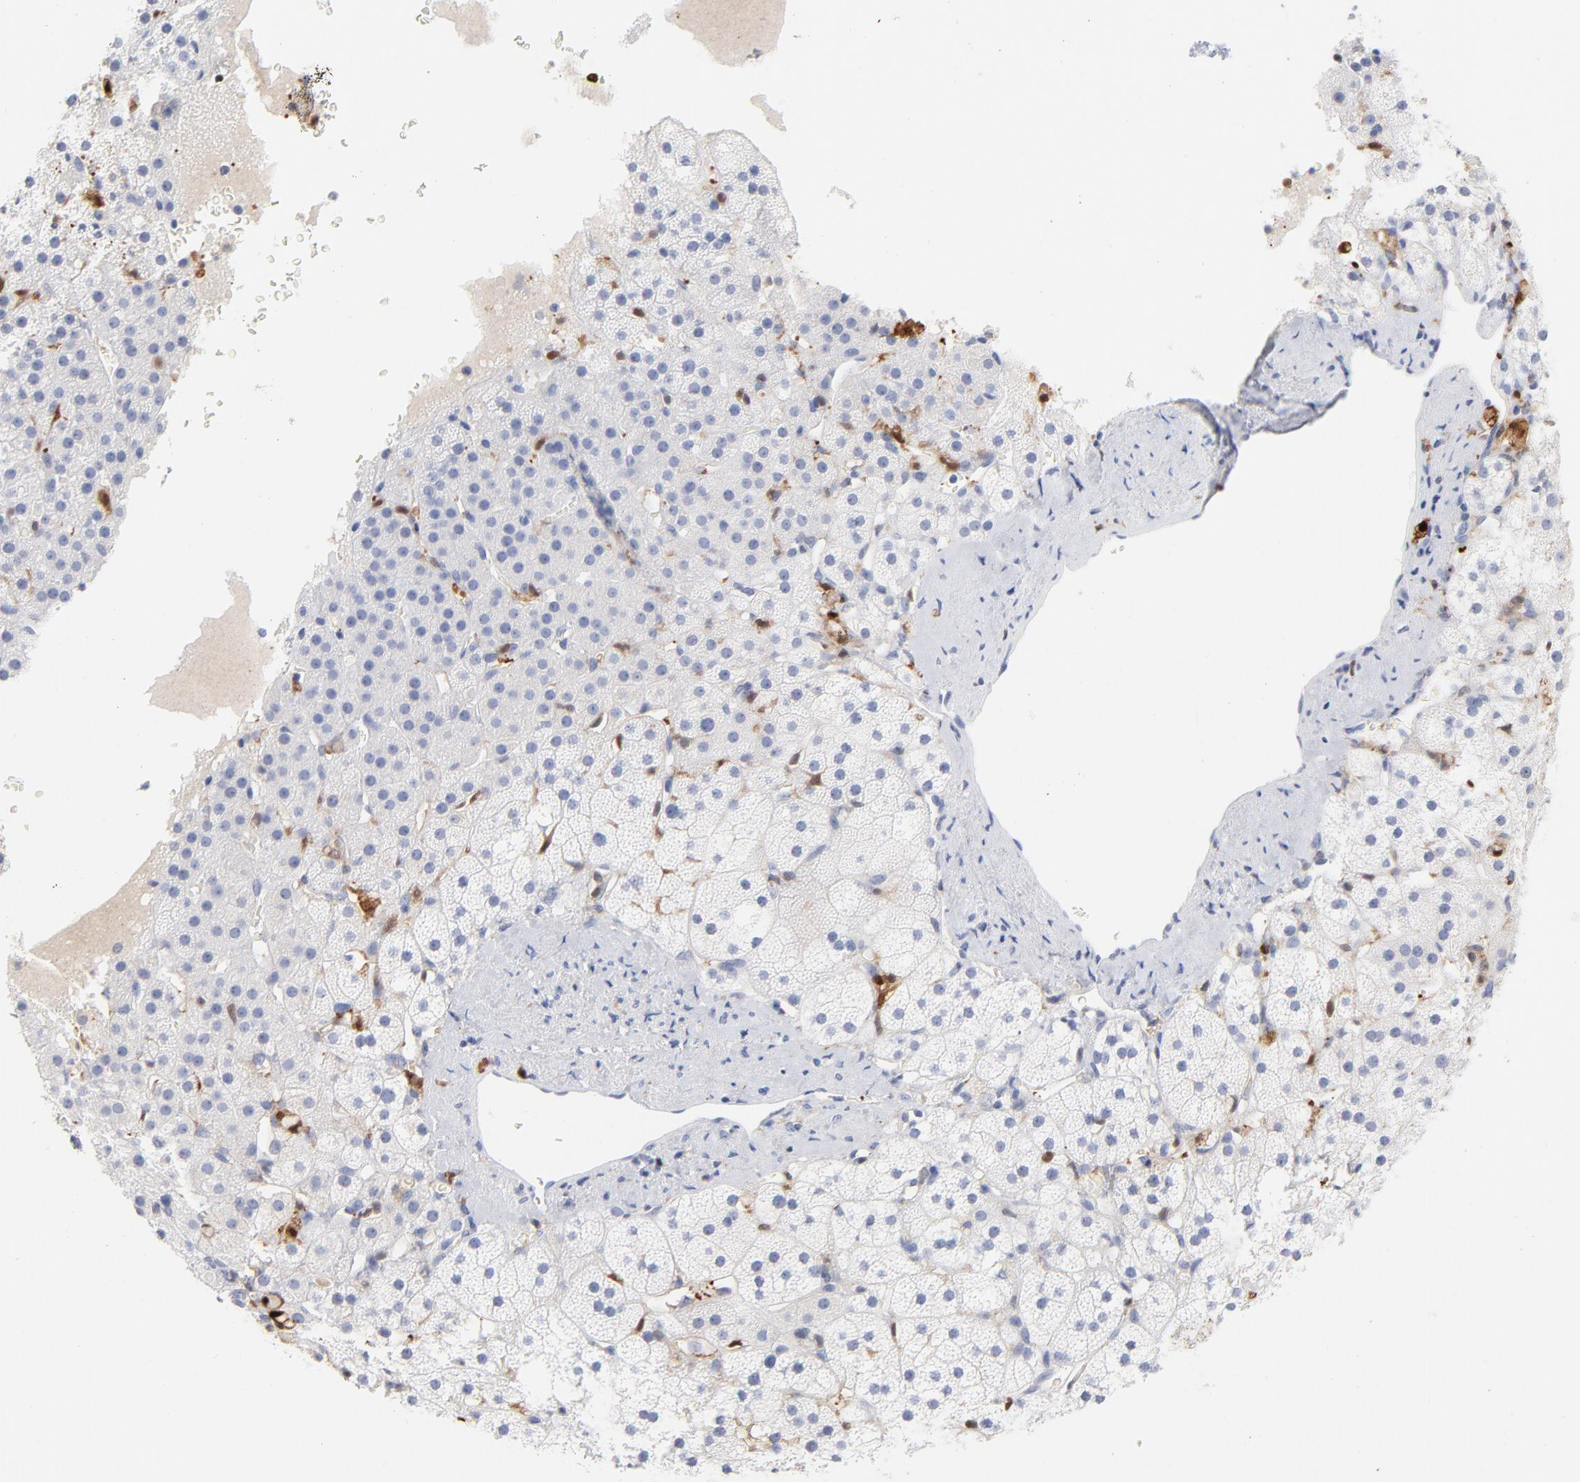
{"staining": {"intensity": "negative", "quantity": "none", "location": "none"}, "tissue": "adrenal gland", "cell_type": "Glandular cells", "image_type": "normal", "snomed": [{"axis": "morphology", "description": "Normal tissue, NOS"}, {"axis": "topography", "description": "Adrenal gland"}], "caption": "Photomicrograph shows no significant protein expression in glandular cells of normal adrenal gland.", "gene": "IFIT2", "patient": {"sex": "male", "age": 35}}